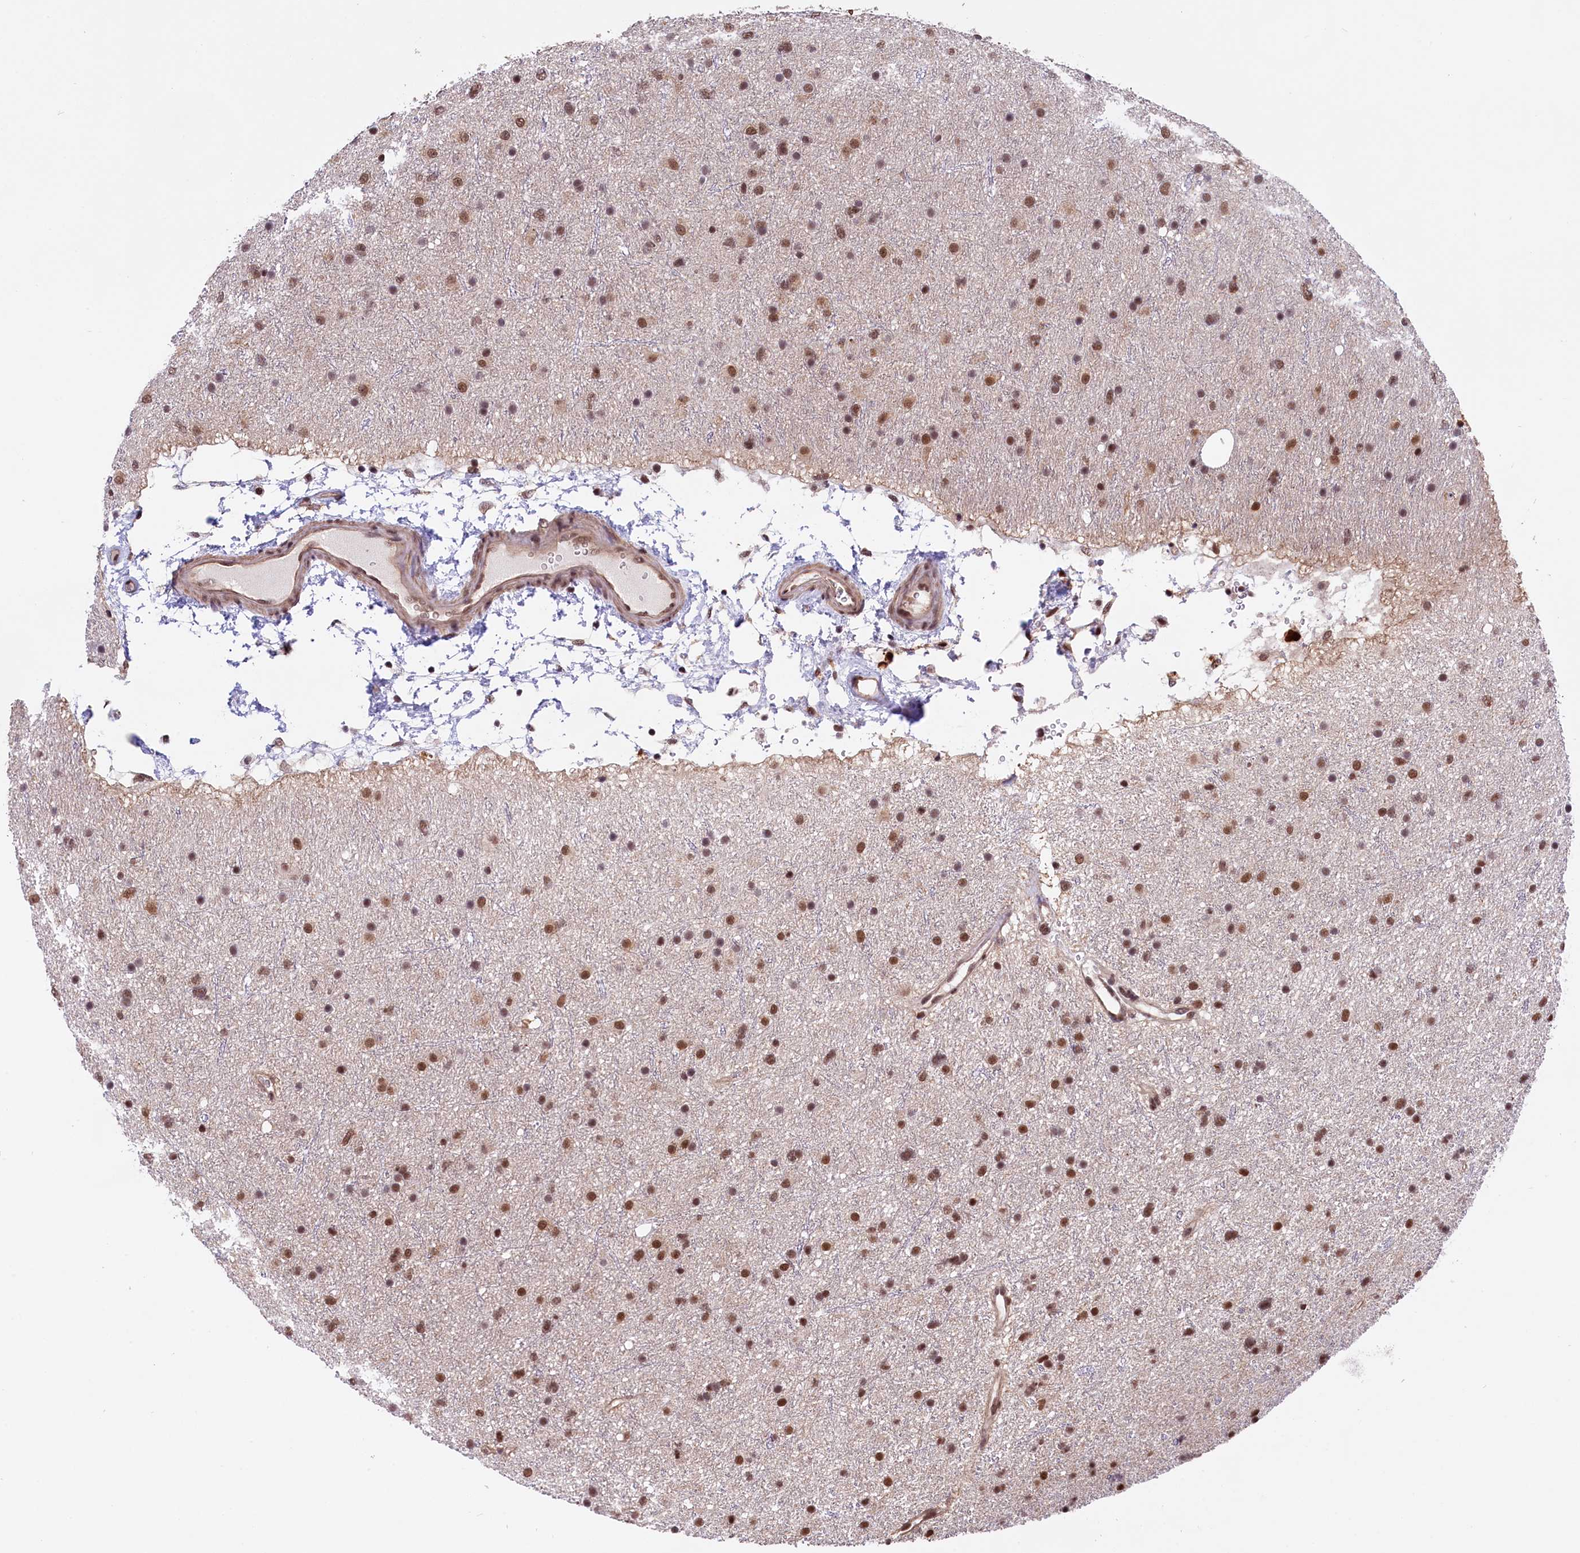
{"staining": {"intensity": "moderate", "quantity": ">75%", "location": "nuclear"}, "tissue": "glioma", "cell_type": "Tumor cells", "image_type": "cancer", "snomed": [{"axis": "morphology", "description": "Glioma, malignant, Low grade"}, {"axis": "topography", "description": "Cerebral cortex"}], "caption": "Protein expression analysis of human glioma reveals moderate nuclear positivity in about >75% of tumor cells. Using DAB (3,3'-diaminobenzidine) (brown) and hematoxylin (blue) stains, captured at high magnification using brightfield microscopy.", "gene": "ZC3H4", "patient": {"sex": "female", "age": 39}}